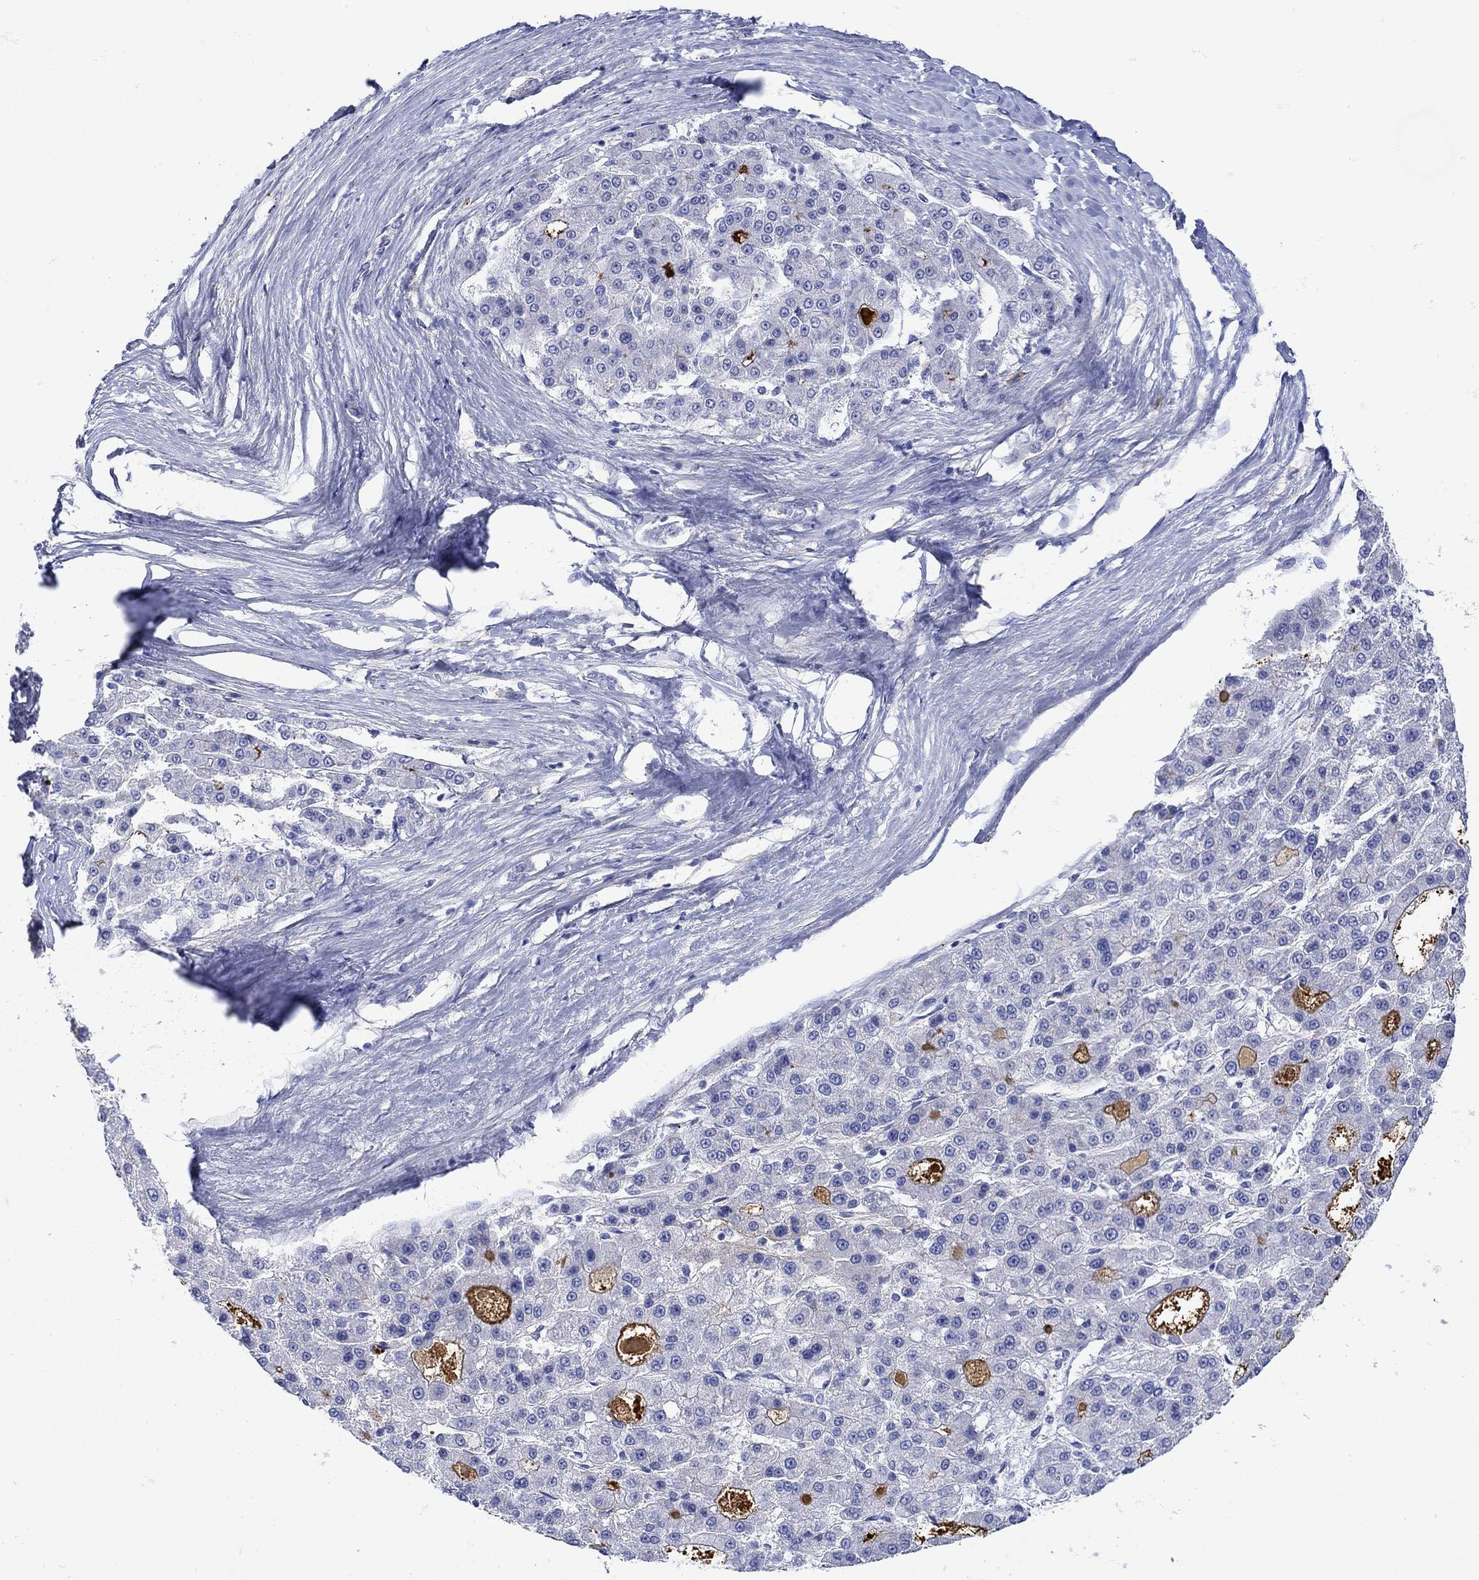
{"staining": {"intensity": "strong", "quantity": "<25%", "location": "cytoplasmic/membranous"}, "tissue": "liver cancer", "cell_type": "Tumor cells", "image_type": "cancer", "snomed": [{"axis": "morphology", "description": "Carcinoma, Hepatocellular, NOS"}, {"axis": "topography", "description": "Liver"}], "caption": "Liver hepatocellular carcinoma stained with a brown dye reveals strong cytoplasmic/membranous positive staining in approximately <25% of tumor cells.", "gene": "ANKMY1", "patient": {"sex": "male", "age": 70}}